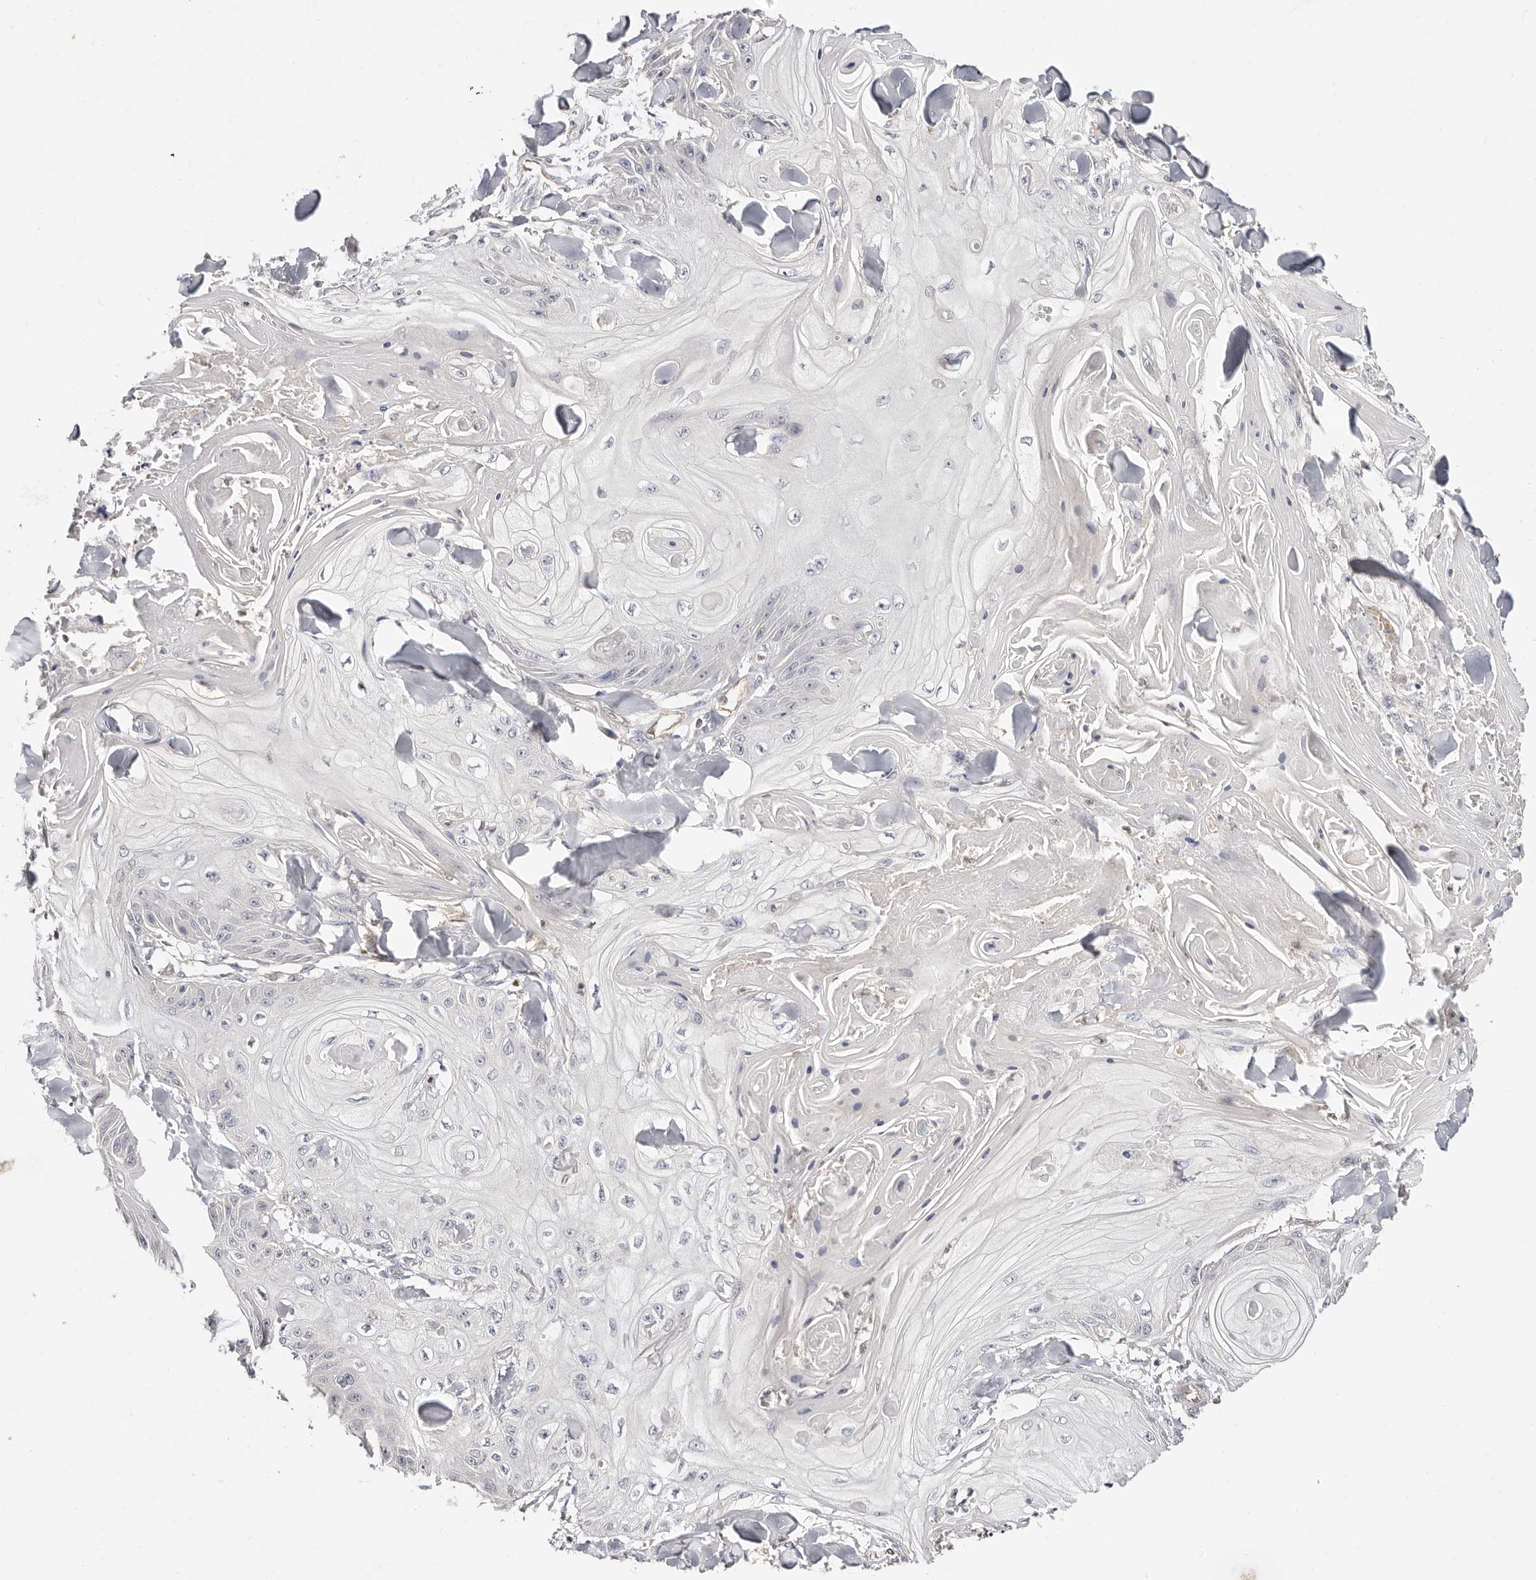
{"staining": {"intensity": "negative", "quantity": "none", "location": "none"}, "tissue": "skin cancer", "cell_type": "Tumor cells", "image_type": "cancer", "snomed": [{"axis": "morphology", "description": "Squamous cell carcinoma, NOS"}, {"axis": "topography", "description": "Skin"}], "caption": "High power microscopy micrograph of an immunohistochemistry micrograph of skin cancer (squamous cell carcinoma), revealing no significant positivity in tumor cells. The staining was performed using DAB (3,3'-diaminobenzidine) to visualize the protein expression in brown, while the nuclei were stained in blue with hematoxylin (Magnification: 20x).", "gene": "STAT5A", "patient": {"sex": "male", "age": 74}}